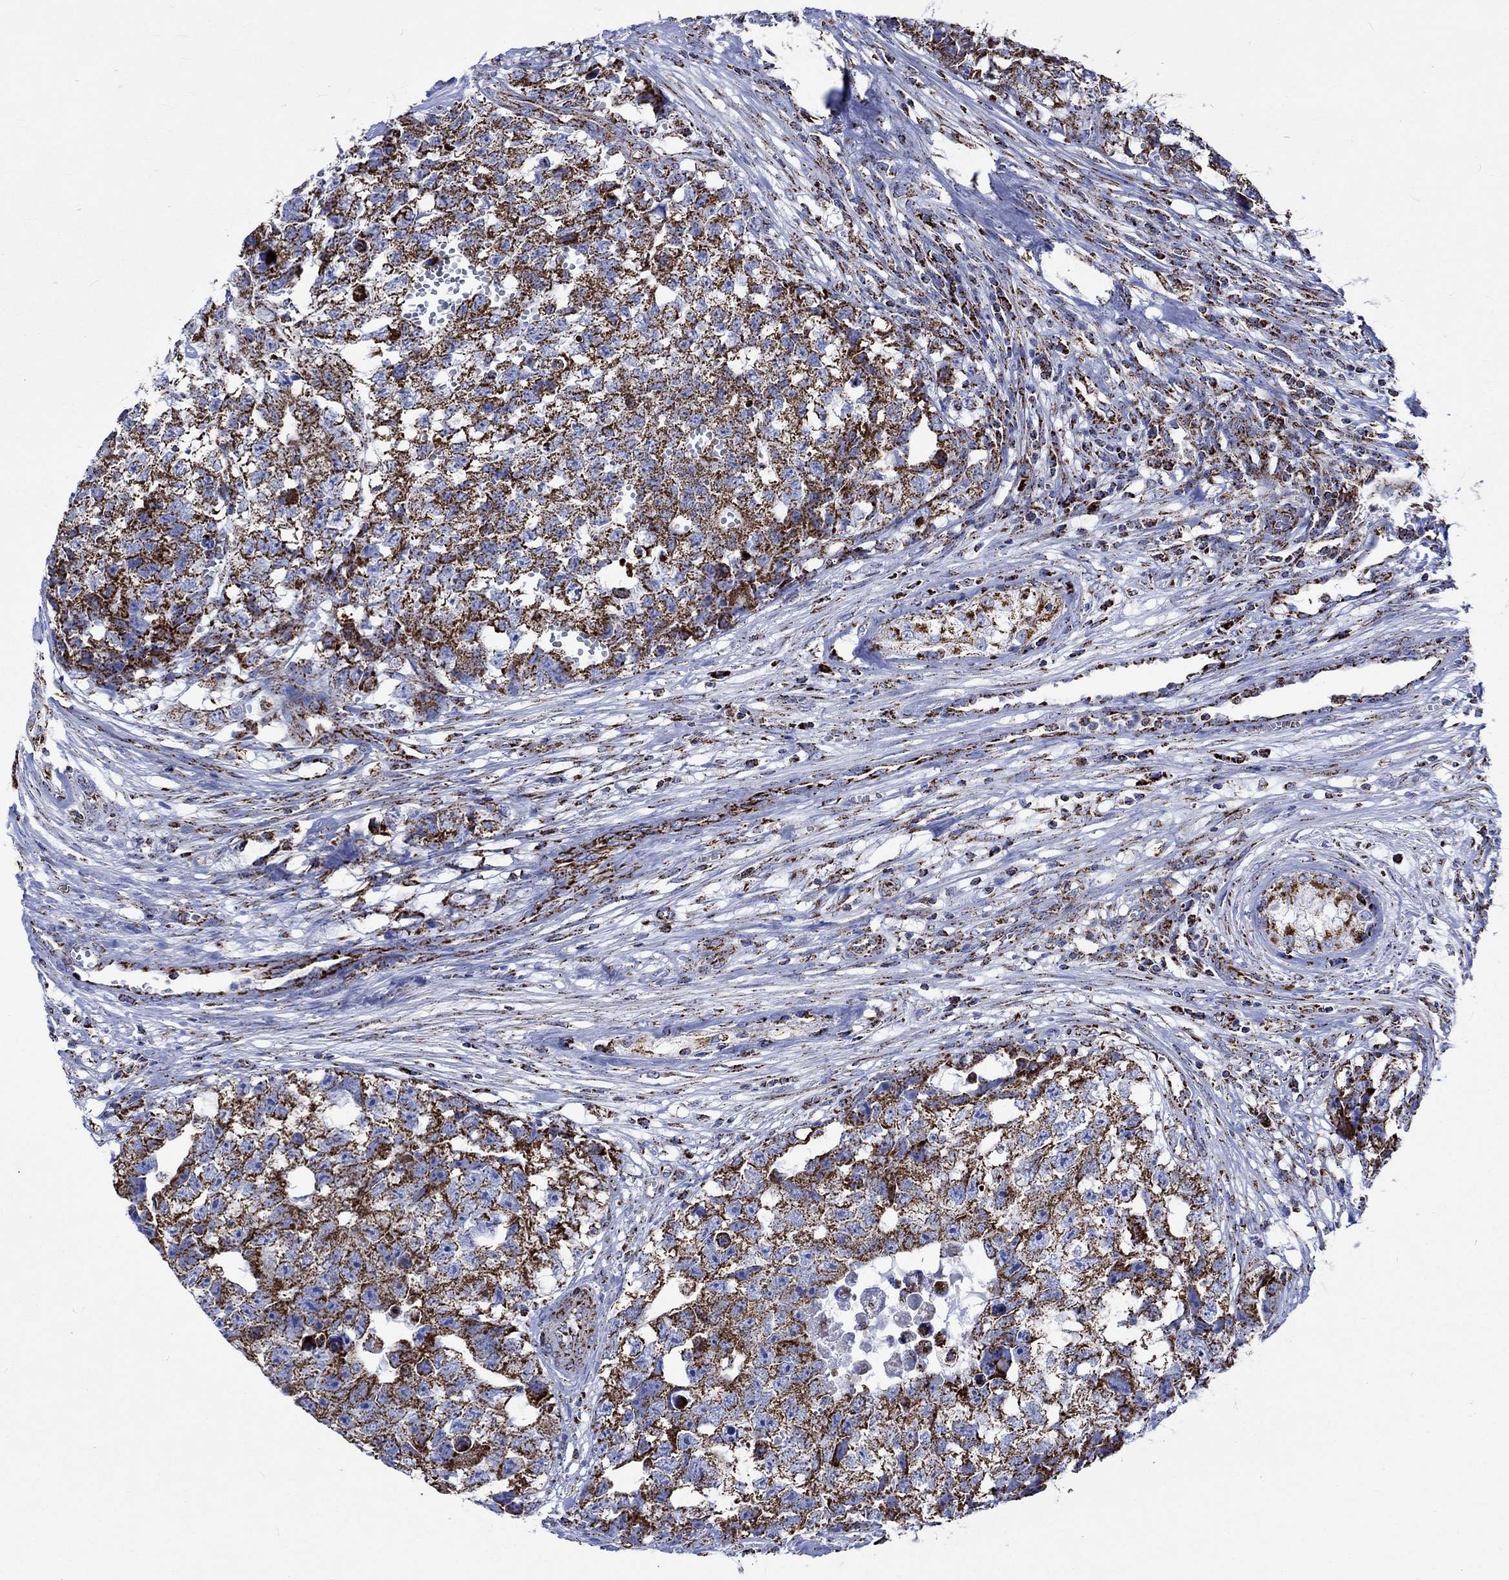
{"staining": {"intensity": "strong", "quantity": ">75%", "location": "cytoplasmic/membranous"}, "tissue": "testis cancer", "cell_type": "Tumor cells", "image_type": "cancer", "snomed": [{"axis": "morphology", "description": "Seminoma, NOS"}, {"axis": "morphology", "description": "Carcinoma, Embryonal, NOS"}, {"axis": "topography", "description": "Testis"}], "caption": "Immunohistochemical staining of human testis cancer displays strong cytoplasmic/membranous protein expression in approximately >75% of tumor cells. The protein is stained brown, and the nuclei are stained in blue (DAB (3,3'-diaminobenzidine) IHC with brightfield microscopy, high magnification).", "gene": "RCE1", "patient": {"sex": "male", "age": 22}}